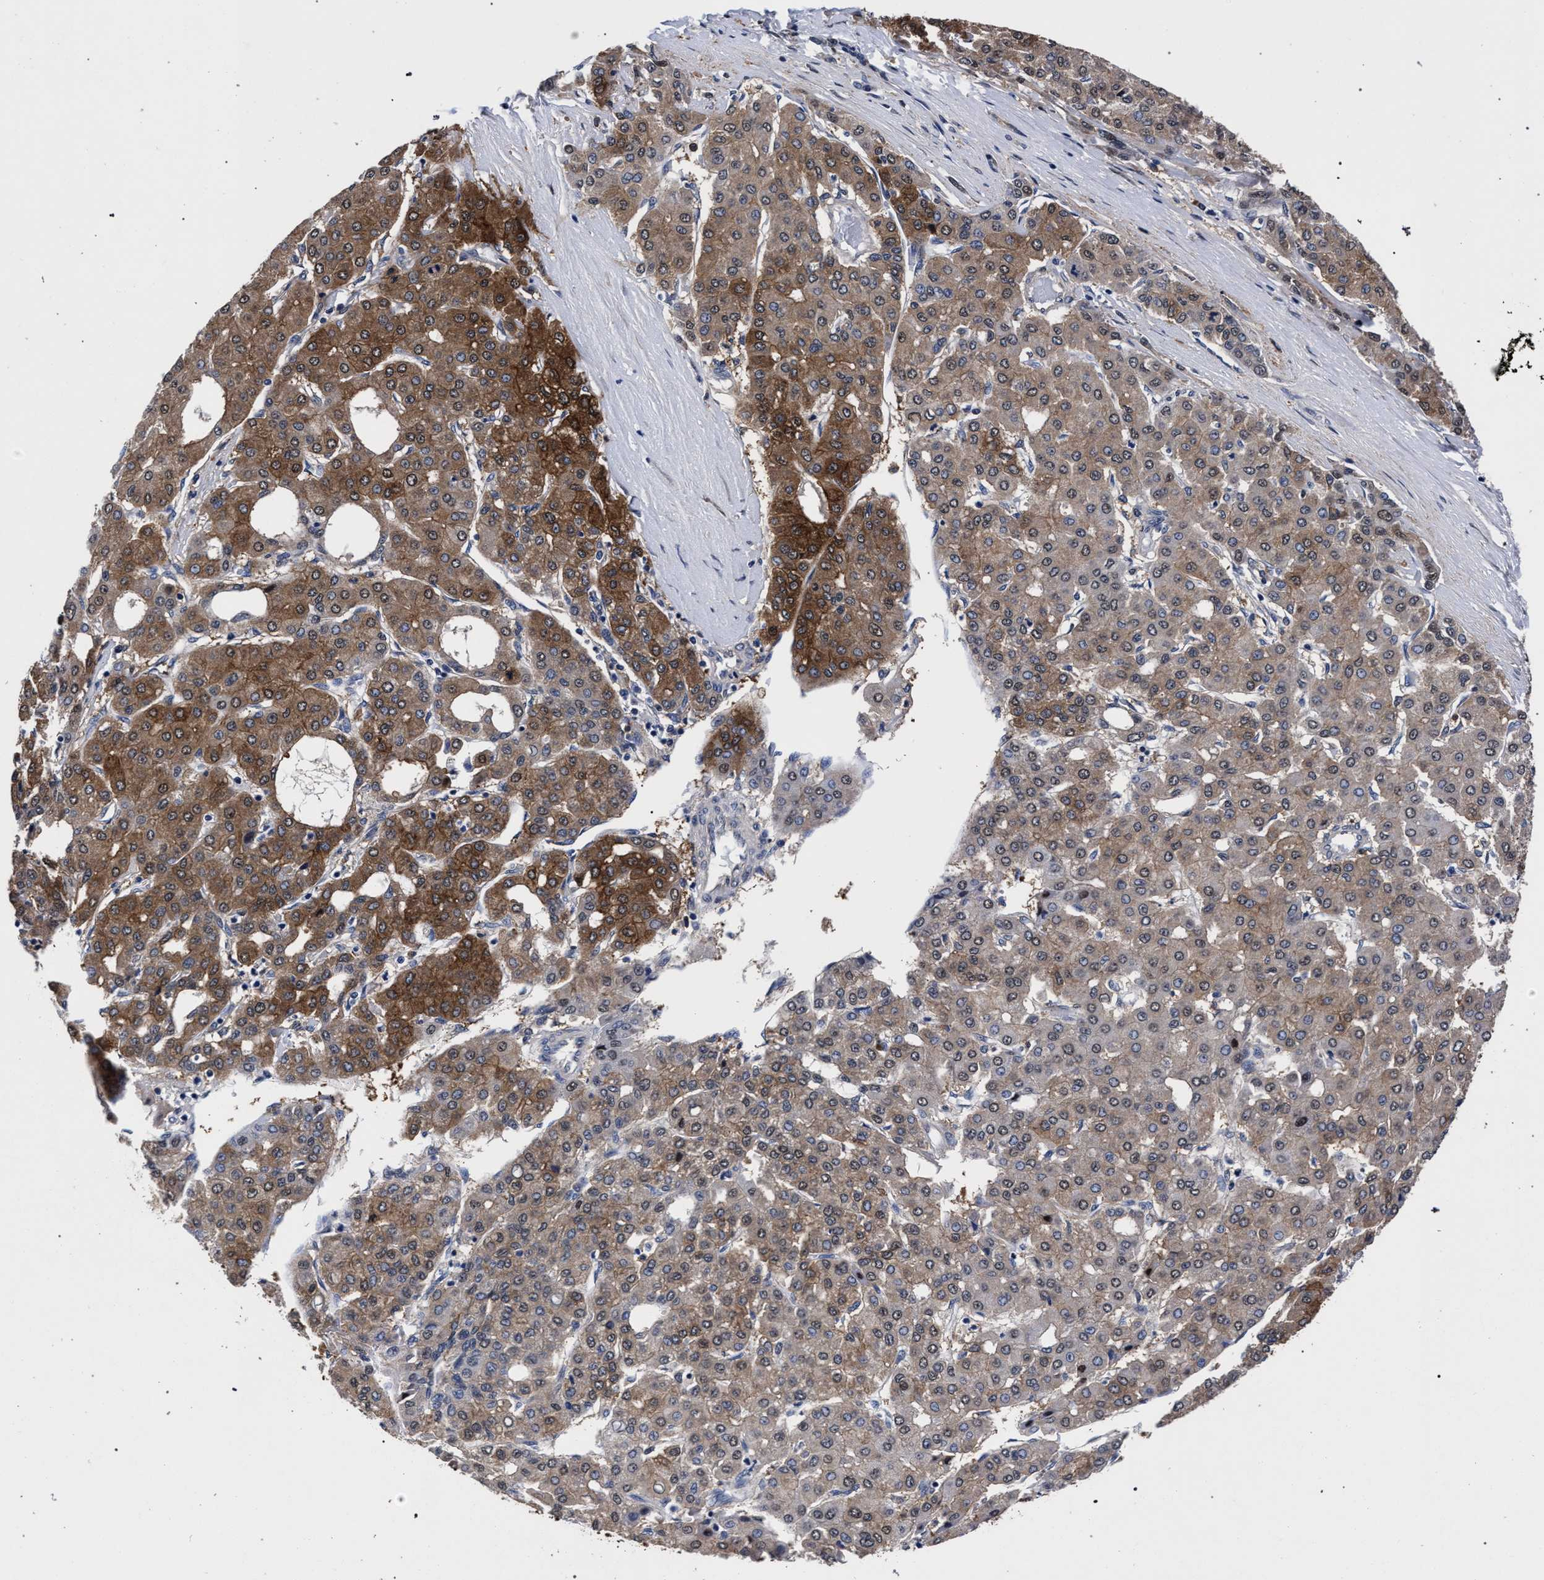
{"staining": {"intensity": "moderate", "quantity": "25%-75%", "location": "cytoplasmic/membranous"}, "tissue": "liver cancer", "cell_type": "Tumor cells", "image_type": "cancer", "snomed": [{"axis": "morphology", "description": "Carcinoma, Hepatocellular, NOS"}, {"axis": "topography", "description": "Liver"}], "caption": "Liver cancer stained with immunohistochemistry exhibits moderate cytoplasmic/membranous expression in about 25%-75% of tumor cells.", "gene": "ZNF462", "patient": {"sex": "male", "age": 65}}